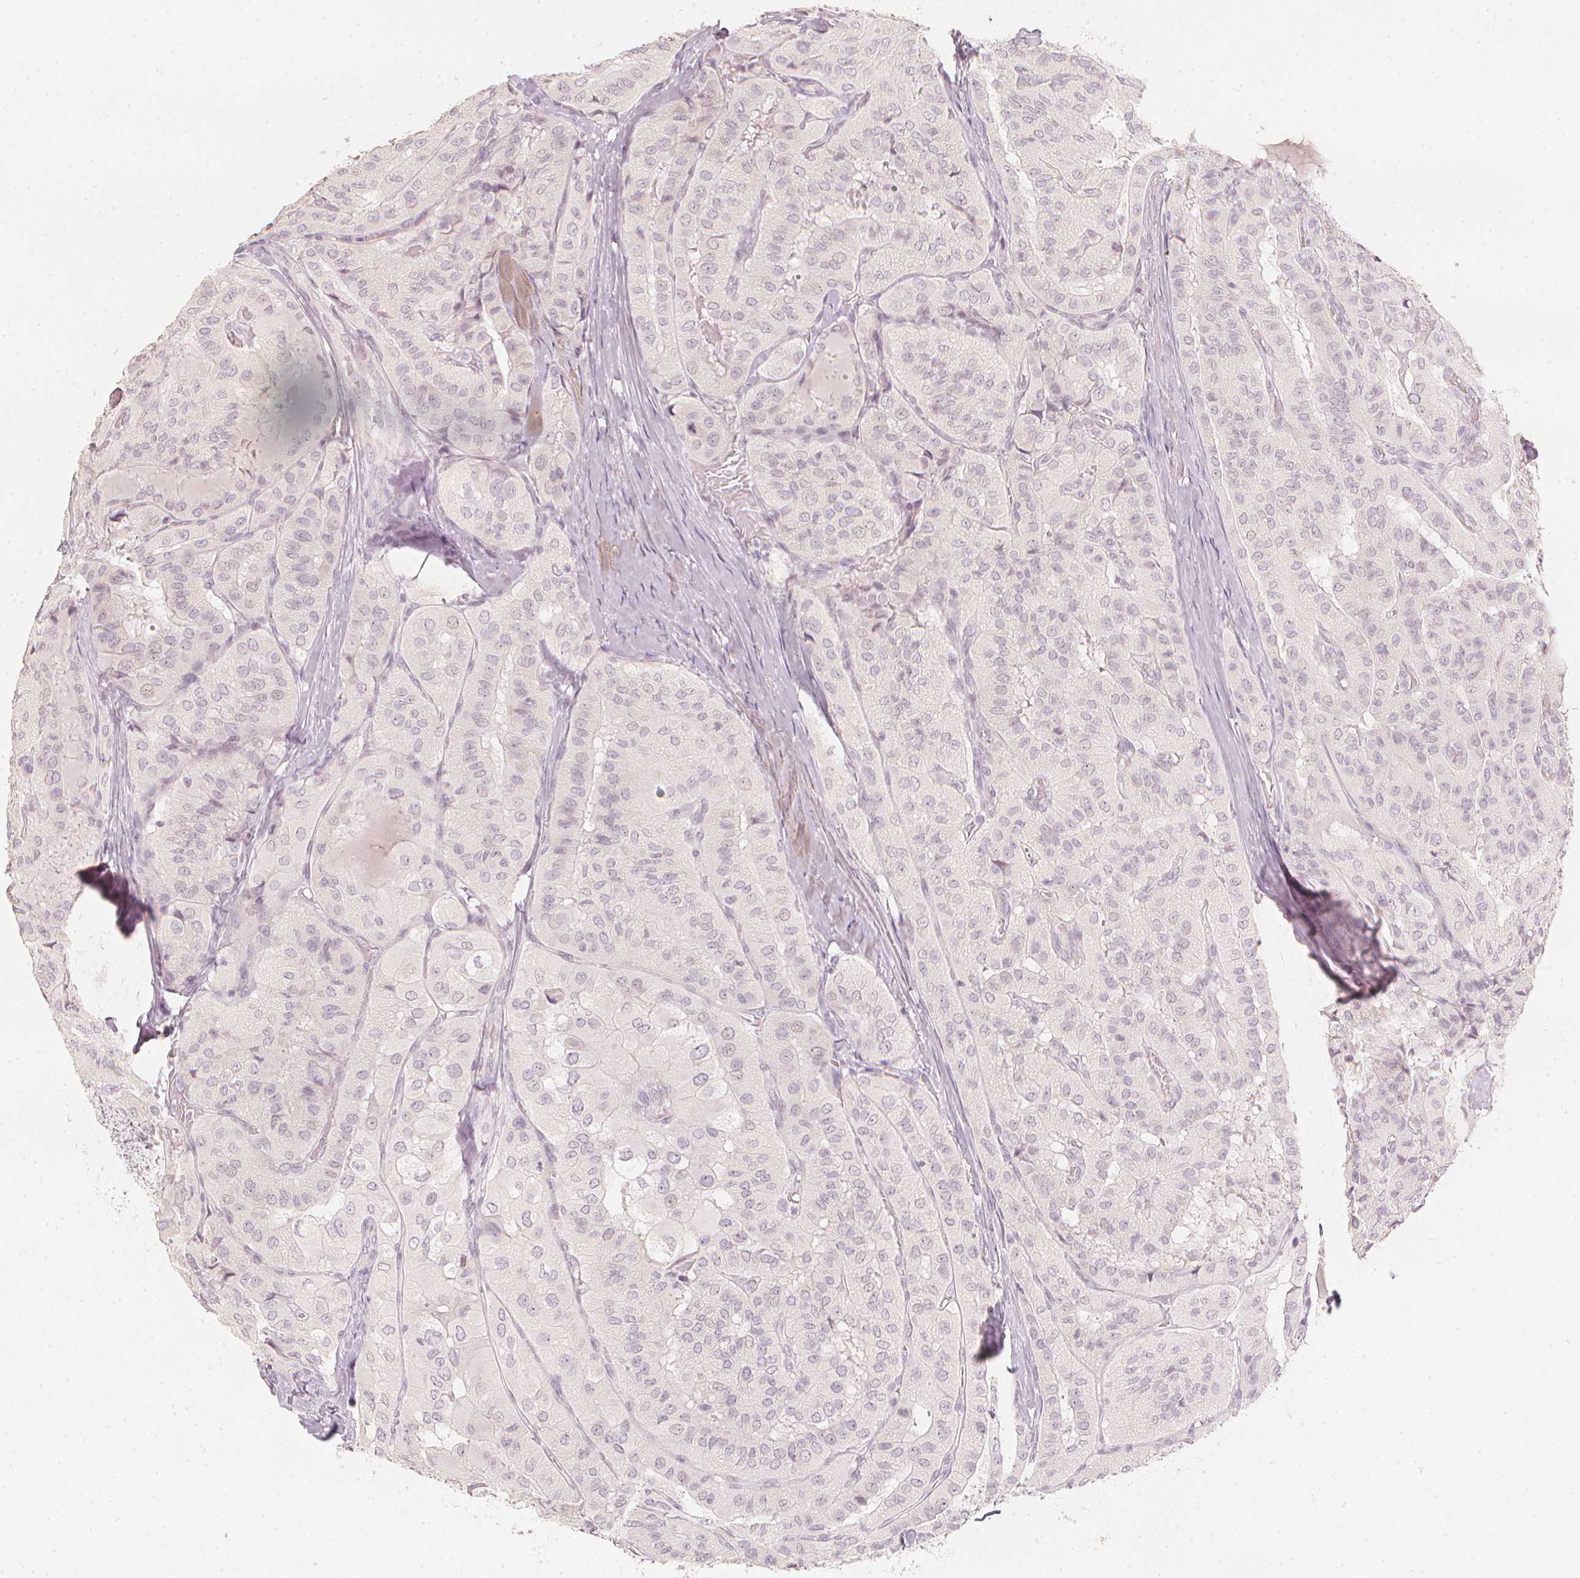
{"staining": {"intensity": "negative", "quantity": "none", "location": "none"}, "tissue": "thyroid cancer", "cell_type": "Tumor cells", "image_type": "cancer", "snomed": [{"axis": "morphology", "description": "Normal tissue, NOS"}, {"axis": "morphology", "description": "Papillary adenocarcinoma, NOS"}, {"axis": "topography", "description": "Thyroid gland"}], "caption": "Immunohistochemistry histopathology image of thyroid cancer stained for a protein (brown), which reveals no expression in tumor cells.", "gene": "CALB1", "patient": {"sex": "female", "age": 59}}